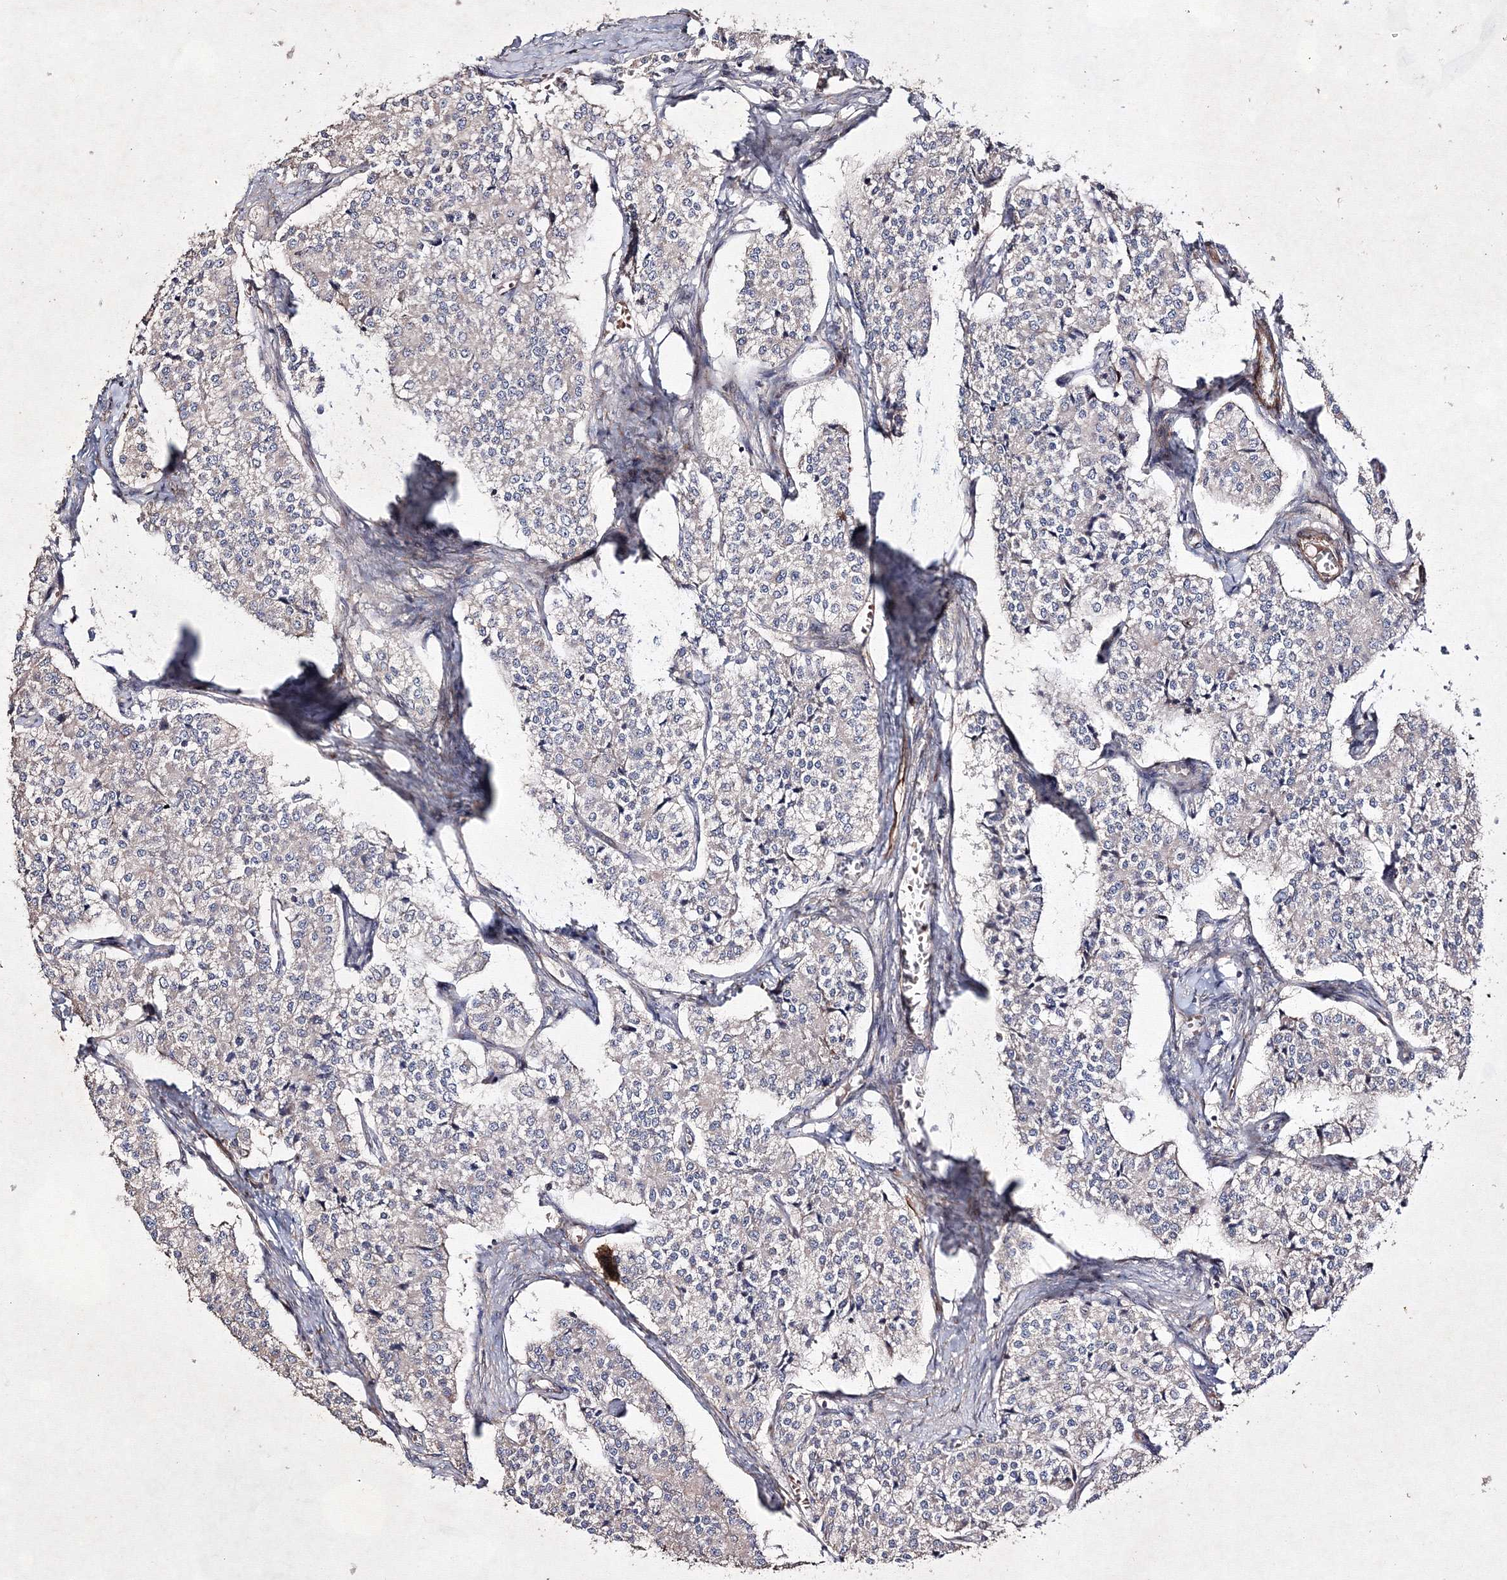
{"staining": {"intensity": "negative", "quantity": "none", "location": "none"}, "tissue": "carcinoid", "cell_type": "Tumor cells", "image_type": "cancer", "snomed": [{"axis": "morphology", "description": "Carcinoid, malignant, NOS"}, {"axis": "topography", "description": "Colon"}], "caption": "An immunohistochemistry (IHC) micrograph of carcinoid is shown. There is no staining in tumor cells of carcinoid. (DAB (3,3'-diaminobenzidine) IHC with hematoxylin counter stain).", "gene": "GFM1", "patient": {"sex": "female", "age": 52}}